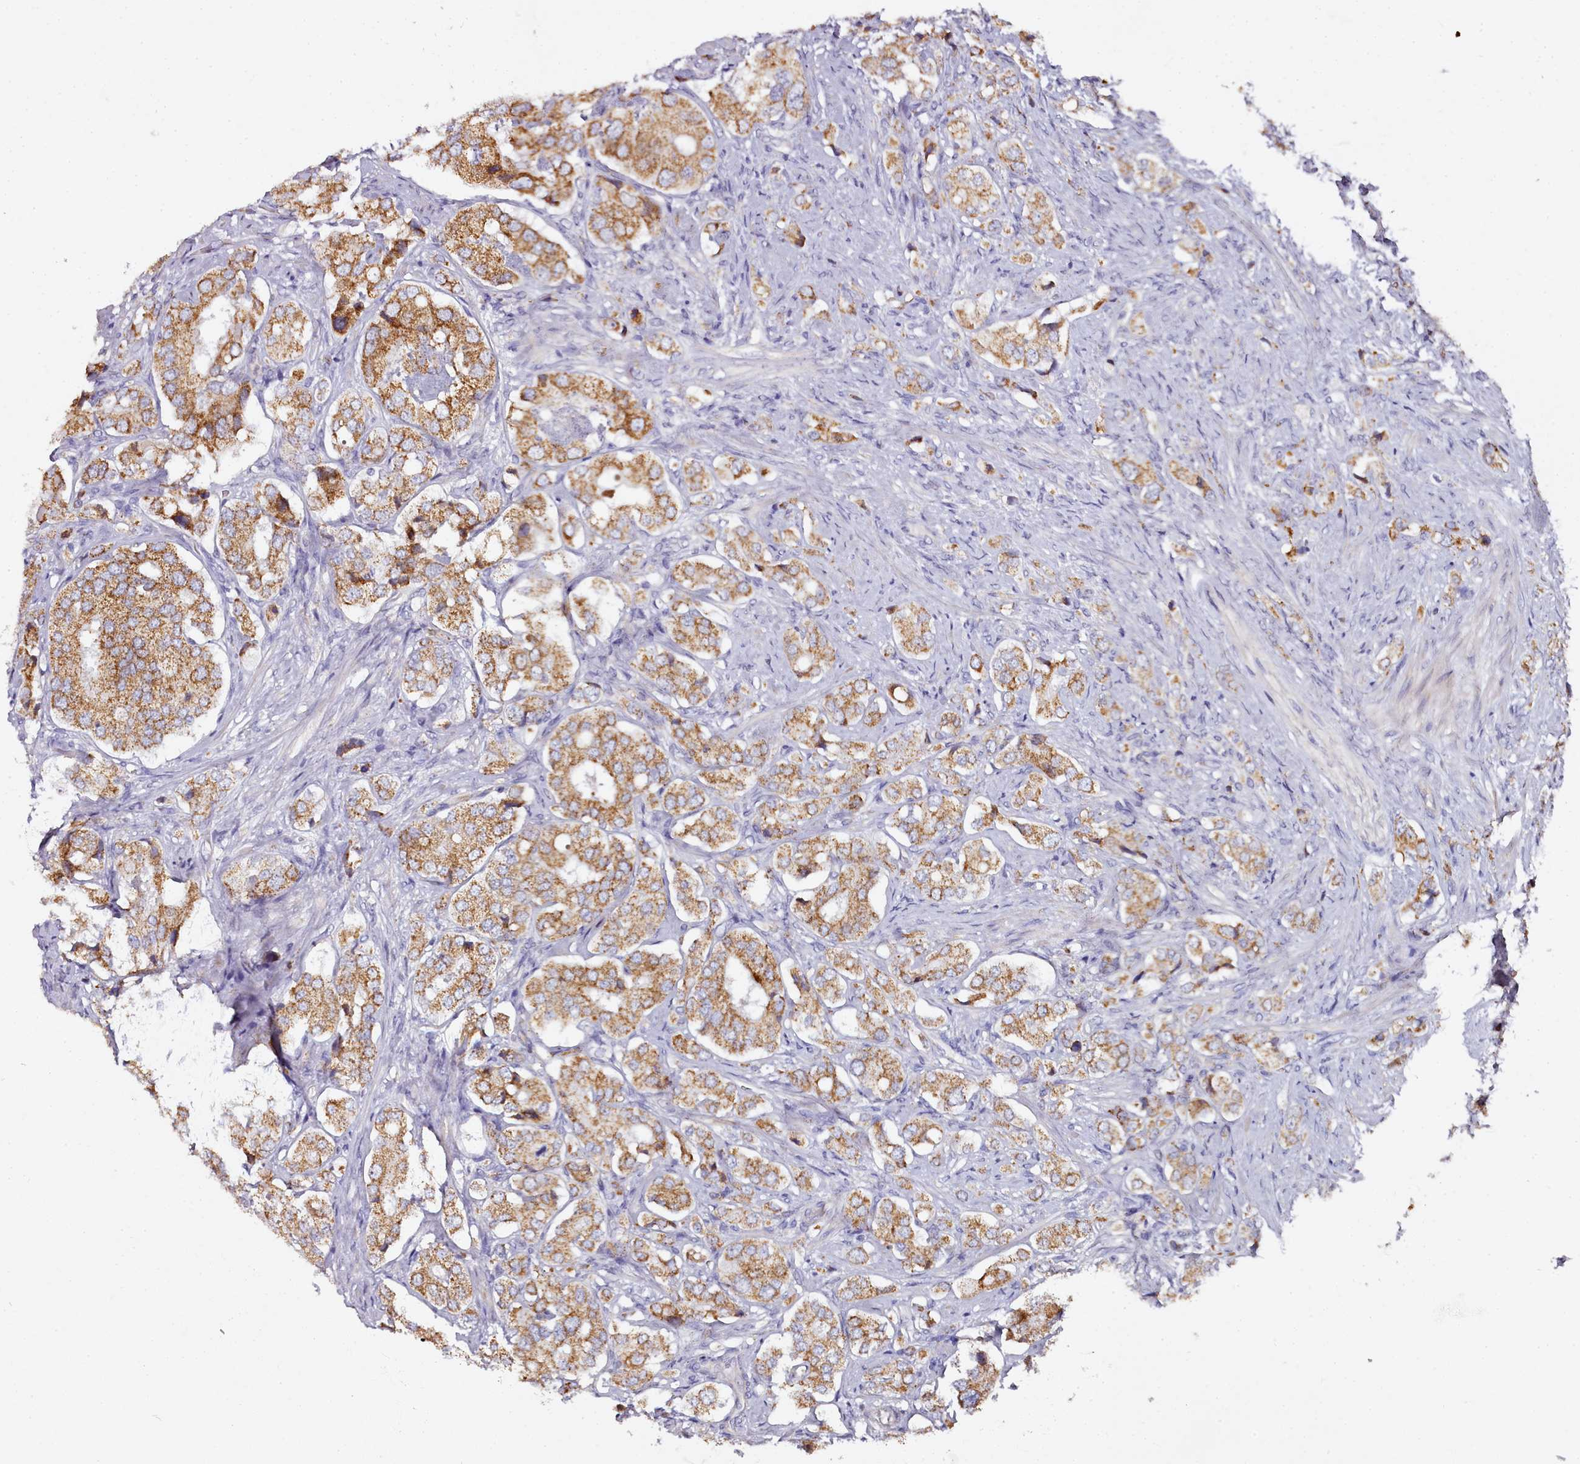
{"staining": {"intensity": "moderate", "quantity": ">75%", "location": "cytoplasmic/membranous"}, "tissue": "prostate cancer", "cell_type": "Tumor cells", "image_type": "cancer", "snomed": [{"axis": "morphology", "description": "Adenocarcinoma, High grade"}, {"axis": "topography", "description": "Prostate"}], "caption": "IHC of human prostate cancer demonstrates medium levels of moderate cytoplasmic/membranous staining in about >75% of tumor cells.", "gene": "ACSS1", "patient": {"sex": "male", "age": 65}}